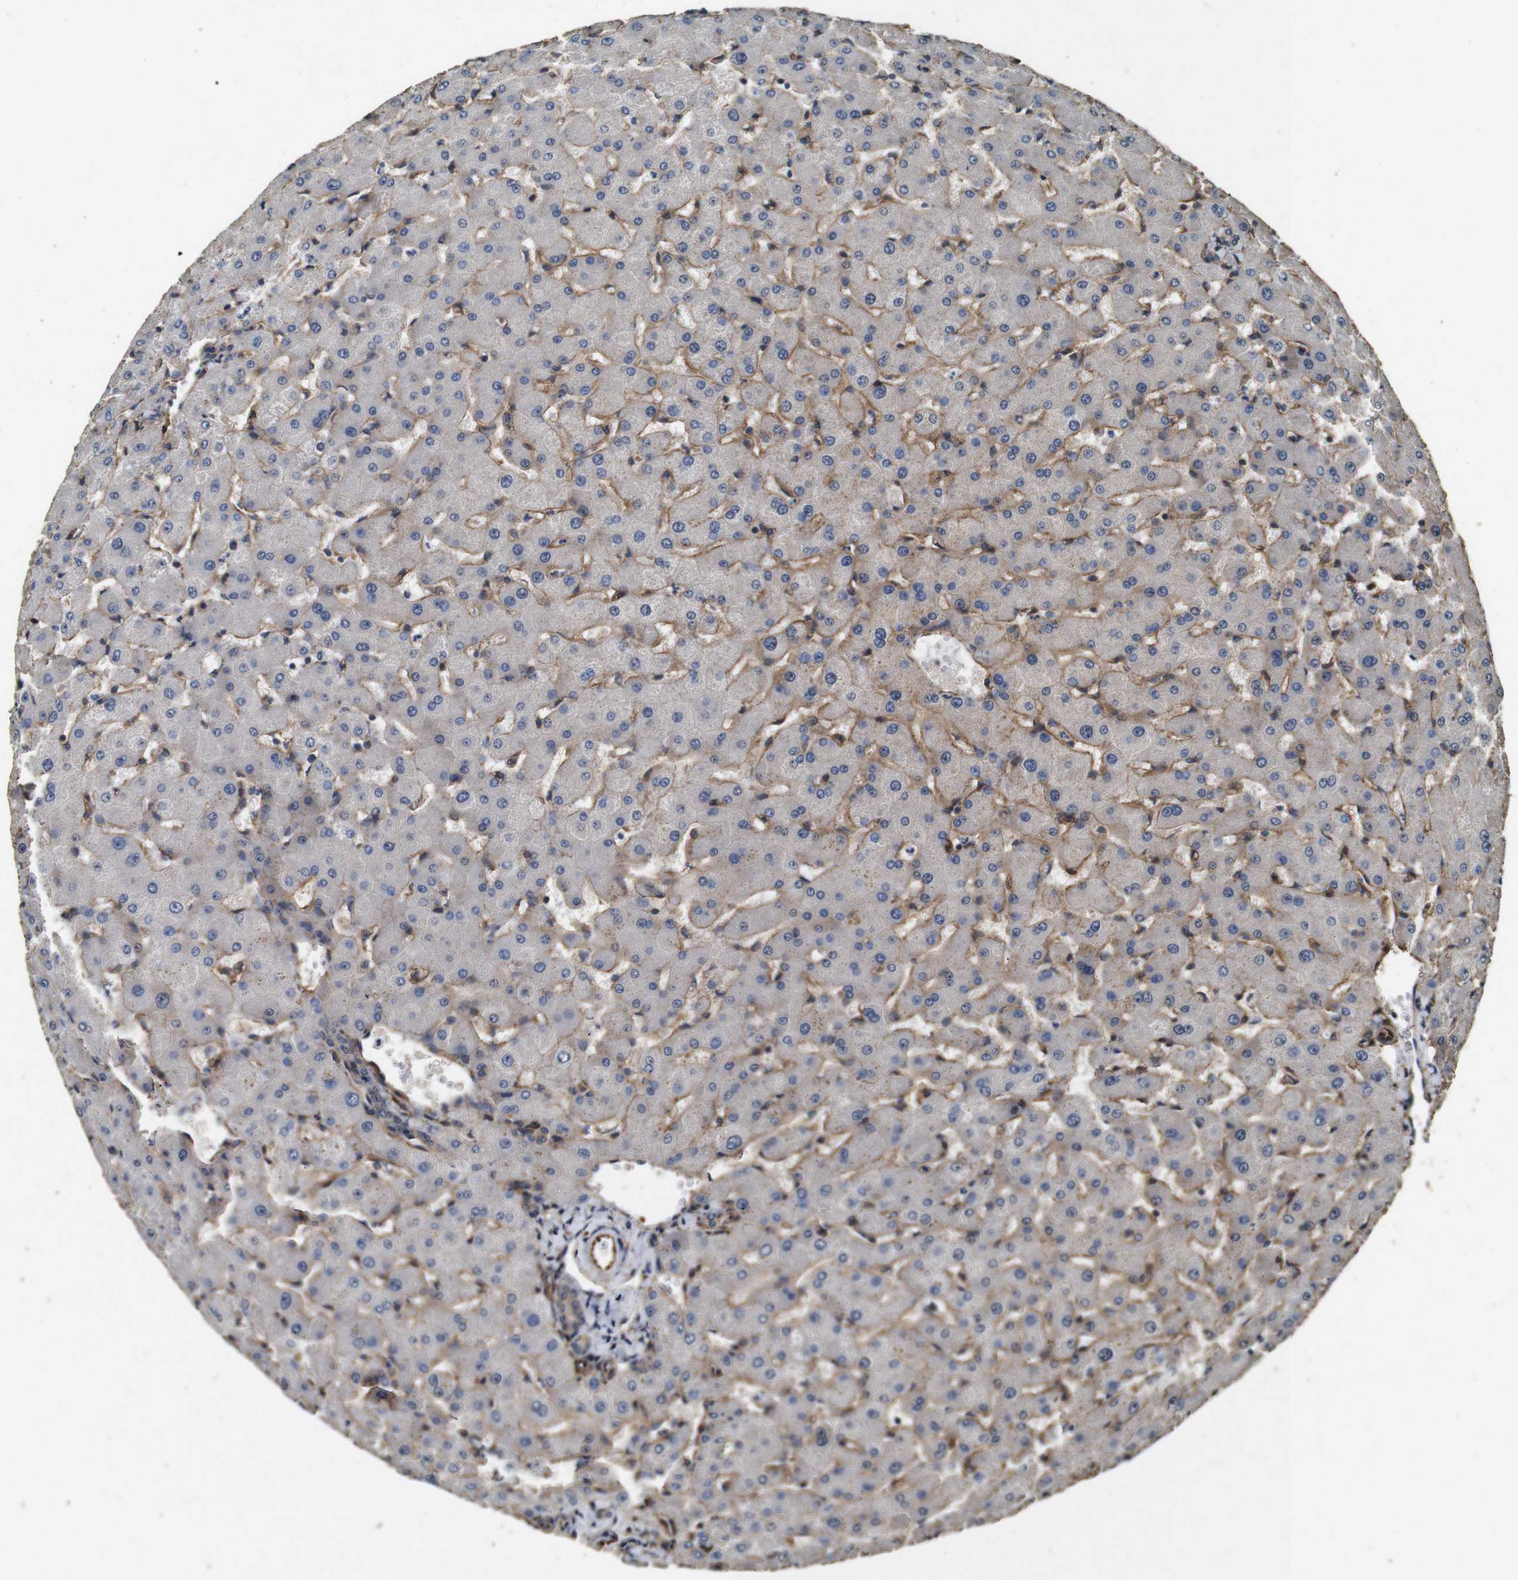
{"staining": {"intensity": "weak", "quantity": ">75%", "location": "cytoplasmic/membranous"}, "tissue": "liver", "cell_type": "Cholangiocytes", "image_type": "normal", "snomed": [{"axis": "morphology", "description": "Normal tissue, NOS"}, {"axis": "topography", "description": "Liver"}], "caption": "Immunohistochemistry (IHC) staining of benign liver, which exhibits low levels of weak cytoplasmic/membranous expression in about >75% of cholangiocytes indicating weak cytoplasmic/membranous protein positivity. The staining was performed using DAB (3,3'-diaminobenzidine) (brown) for protein detection and nuclei were counterstained in hematoxylin (blue).", "gene": "CNPY4", "patient": {"sex": "female", "age": 63}}